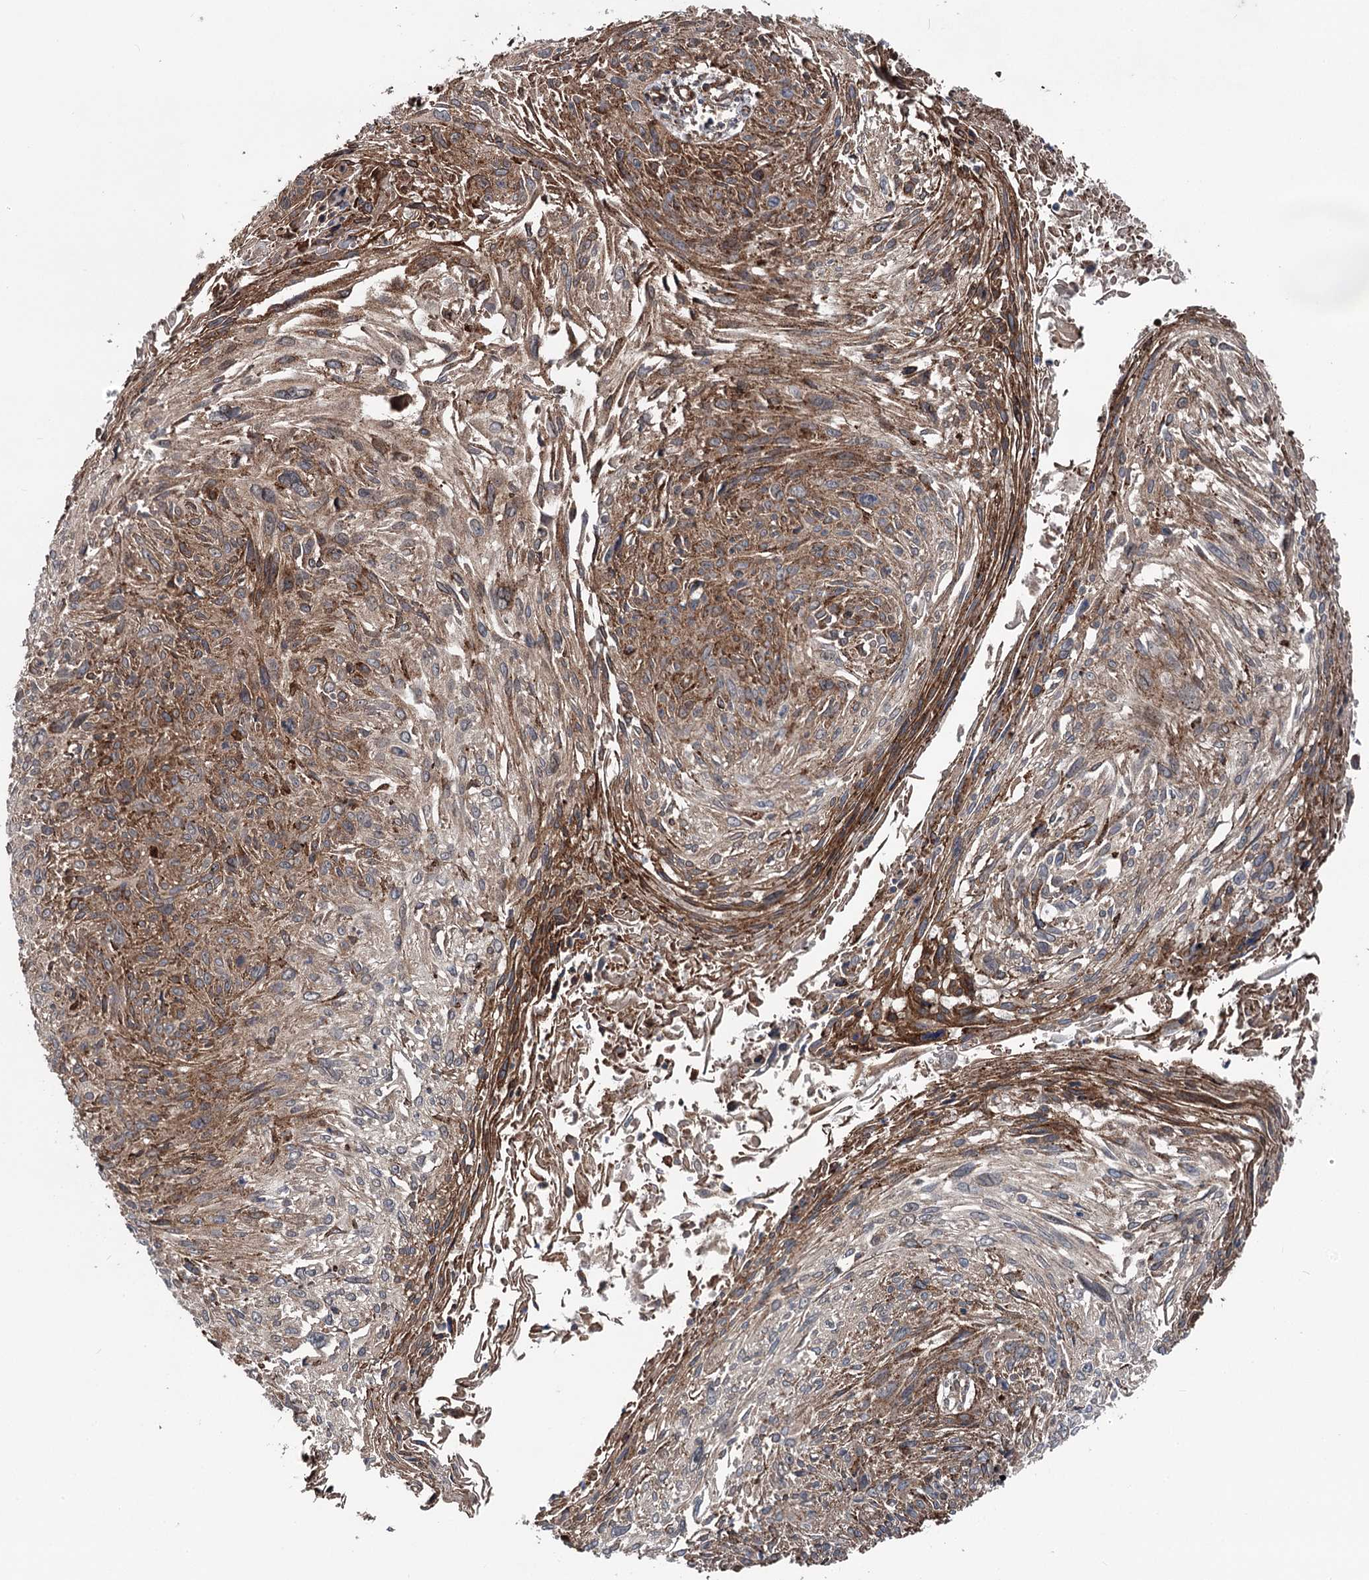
{"staining": {"intensity": "moderate", "quantity": "25%-75%", "location": "cytoplasmic/membranous"}, "tissue": "cervical cancer", "cell_type": "Tumor cells", "image_type": "cancer", "snomed": [{"axis": "morphology", "description": "Squamous cell carcinoma, NOS"}, {"axis": "topography", "description": "Cervix"}], "caption": "A micrograph of cervical cancer stained for a protein reveals moderate cytoplasmic/membranous brown staining in tumor cells.", "gene": "ITFG2", "patient": {"sex": "female", "age": 51}}